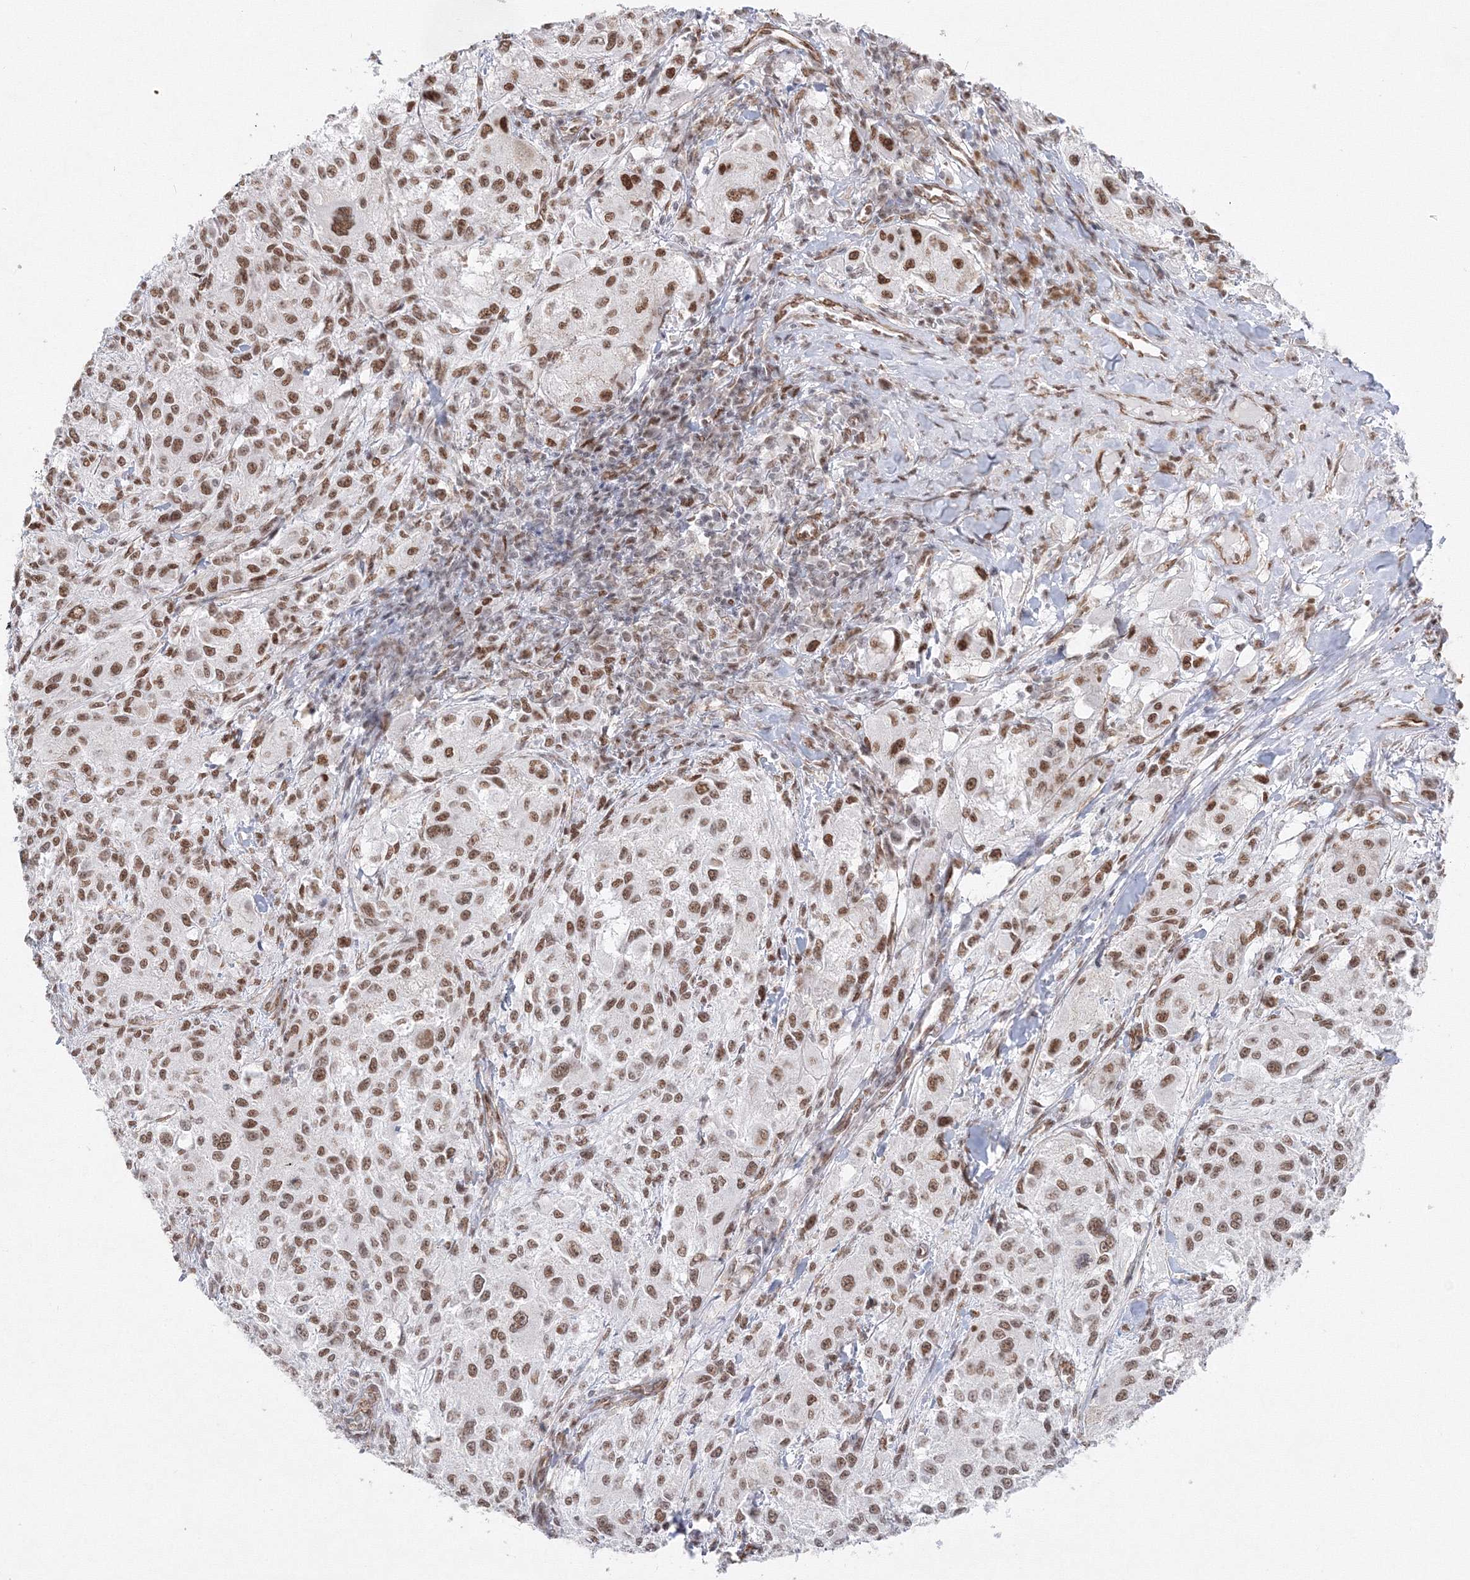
{"staining": {"intensity": "moderate", "quantity": ">75%", "location": "nuclear"}, "tissue": "melanoma", "cell_type": "Tumor cells", "image_type": "cancer", "snomed": [{"axis": "morphology", "description": "Necrosis, NOS"}, {"axis": "morphology", "description": "Malignant melanoma, NOS"}, {"axis": "topography", "description": "Skin"}], "caption": "IHC photomicrograph of neoplastic tissue: malignant melanoma stained using immunohistochemistry reveals medium levels of moderate protein expression localized specifically in the nuclear of tumor cells, appearing as a nuclear brown color.", "gene": "ZNF638", "patient": {"sex": "female", "age": 87}}